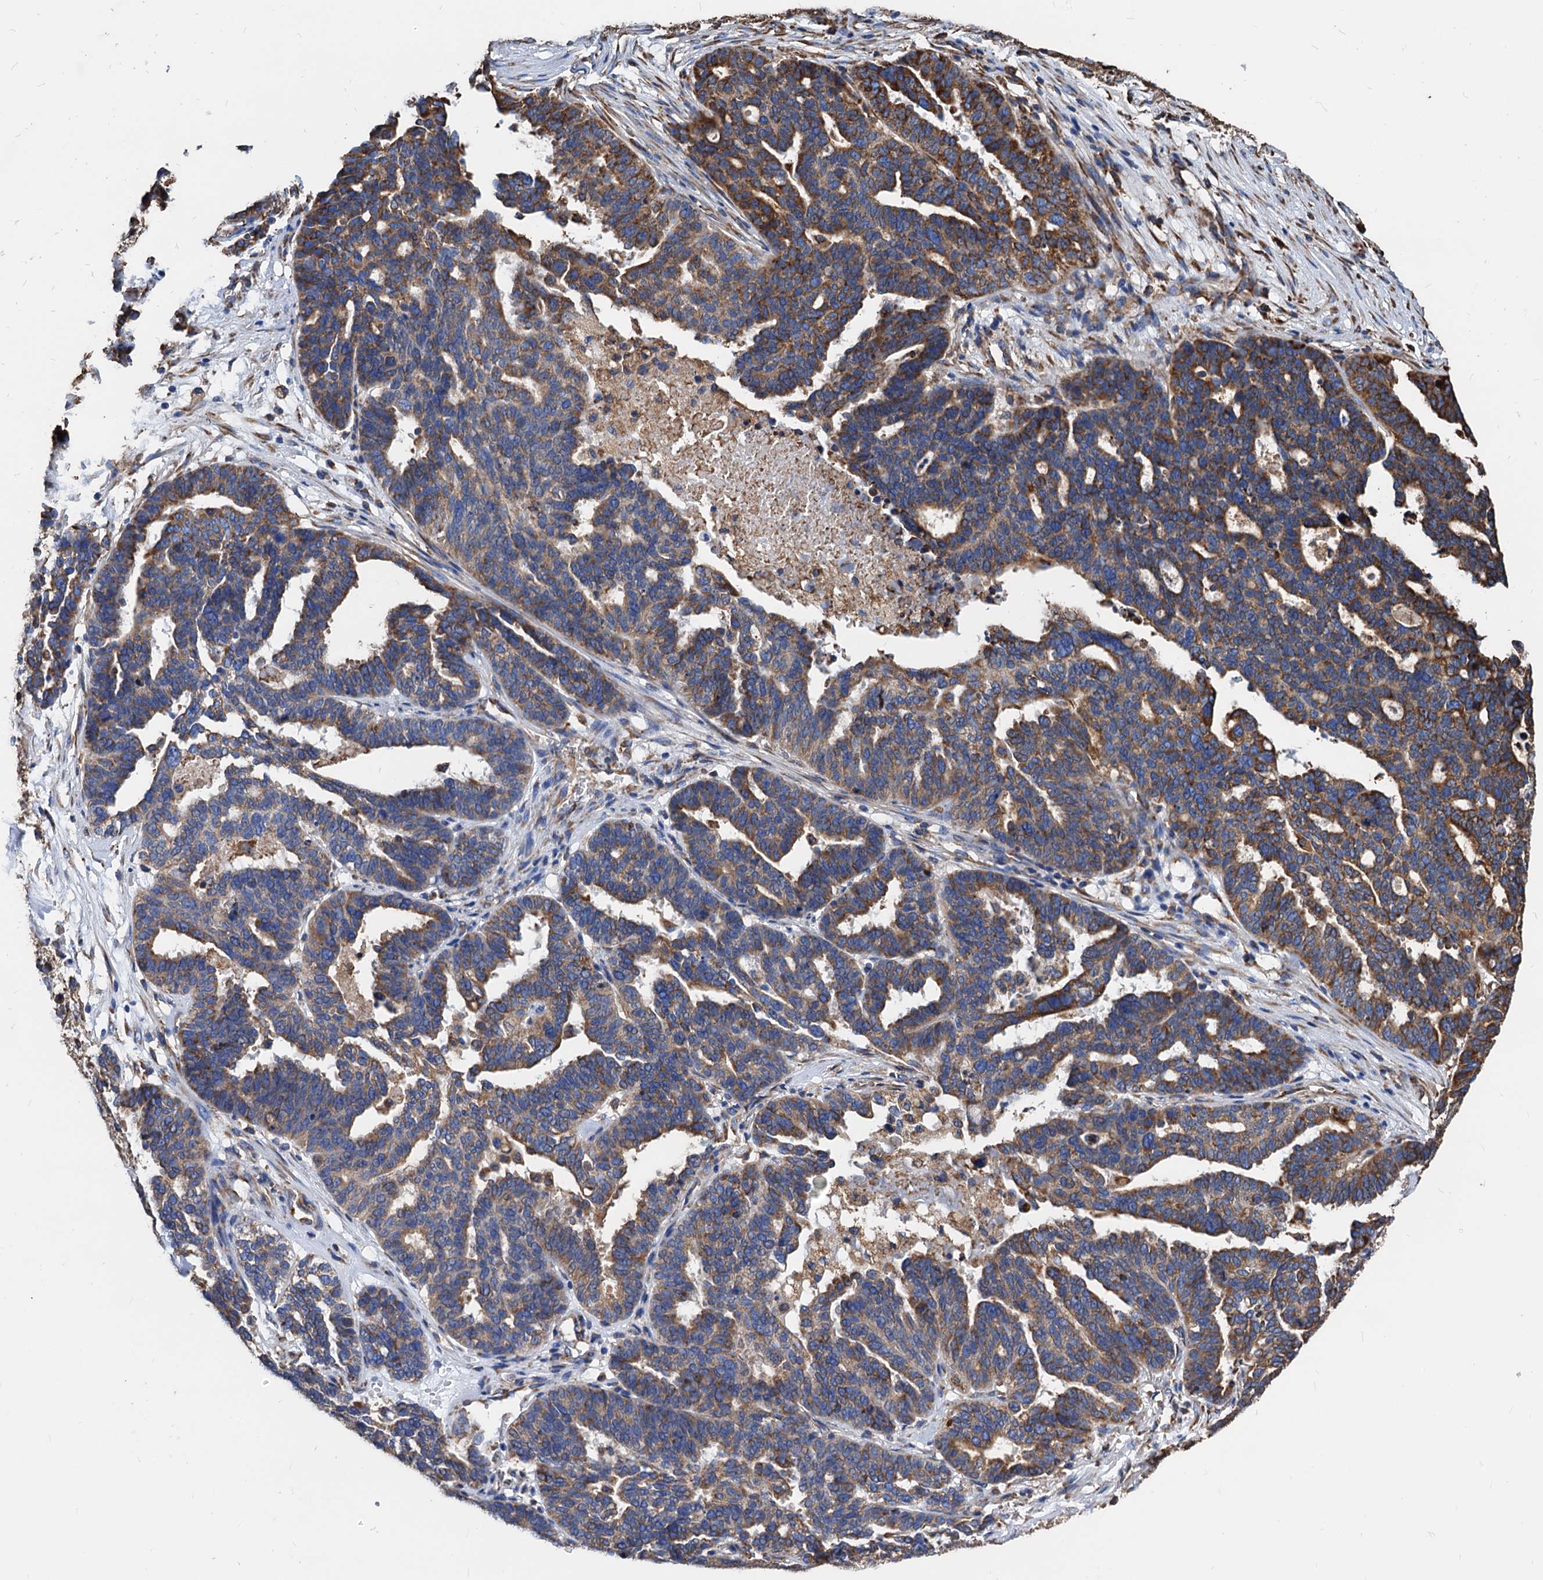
{"staining": {"intensity": "moderate", "quantity": "25%-75%", "location": "cytoplasmic/membranous"}, "tissue": "ovarian cancer", "cell_type": "Tumor cells", "image_type": "cancer", "snomed": [{"axis": "morphology", "description": "Cystadenocarcinoma, serous, NOS"}, {"axis": "topography", "description": "Ovary"}], "caption": "Tumor cells demonstrate moderate cytoplasmic/membranous staining in approximately 25%-75% of cells in ovarian cancer (serous cystadenocarcinoma).", "gene": "HSPA5", "patient": {"sex": "female", "age": 59}}